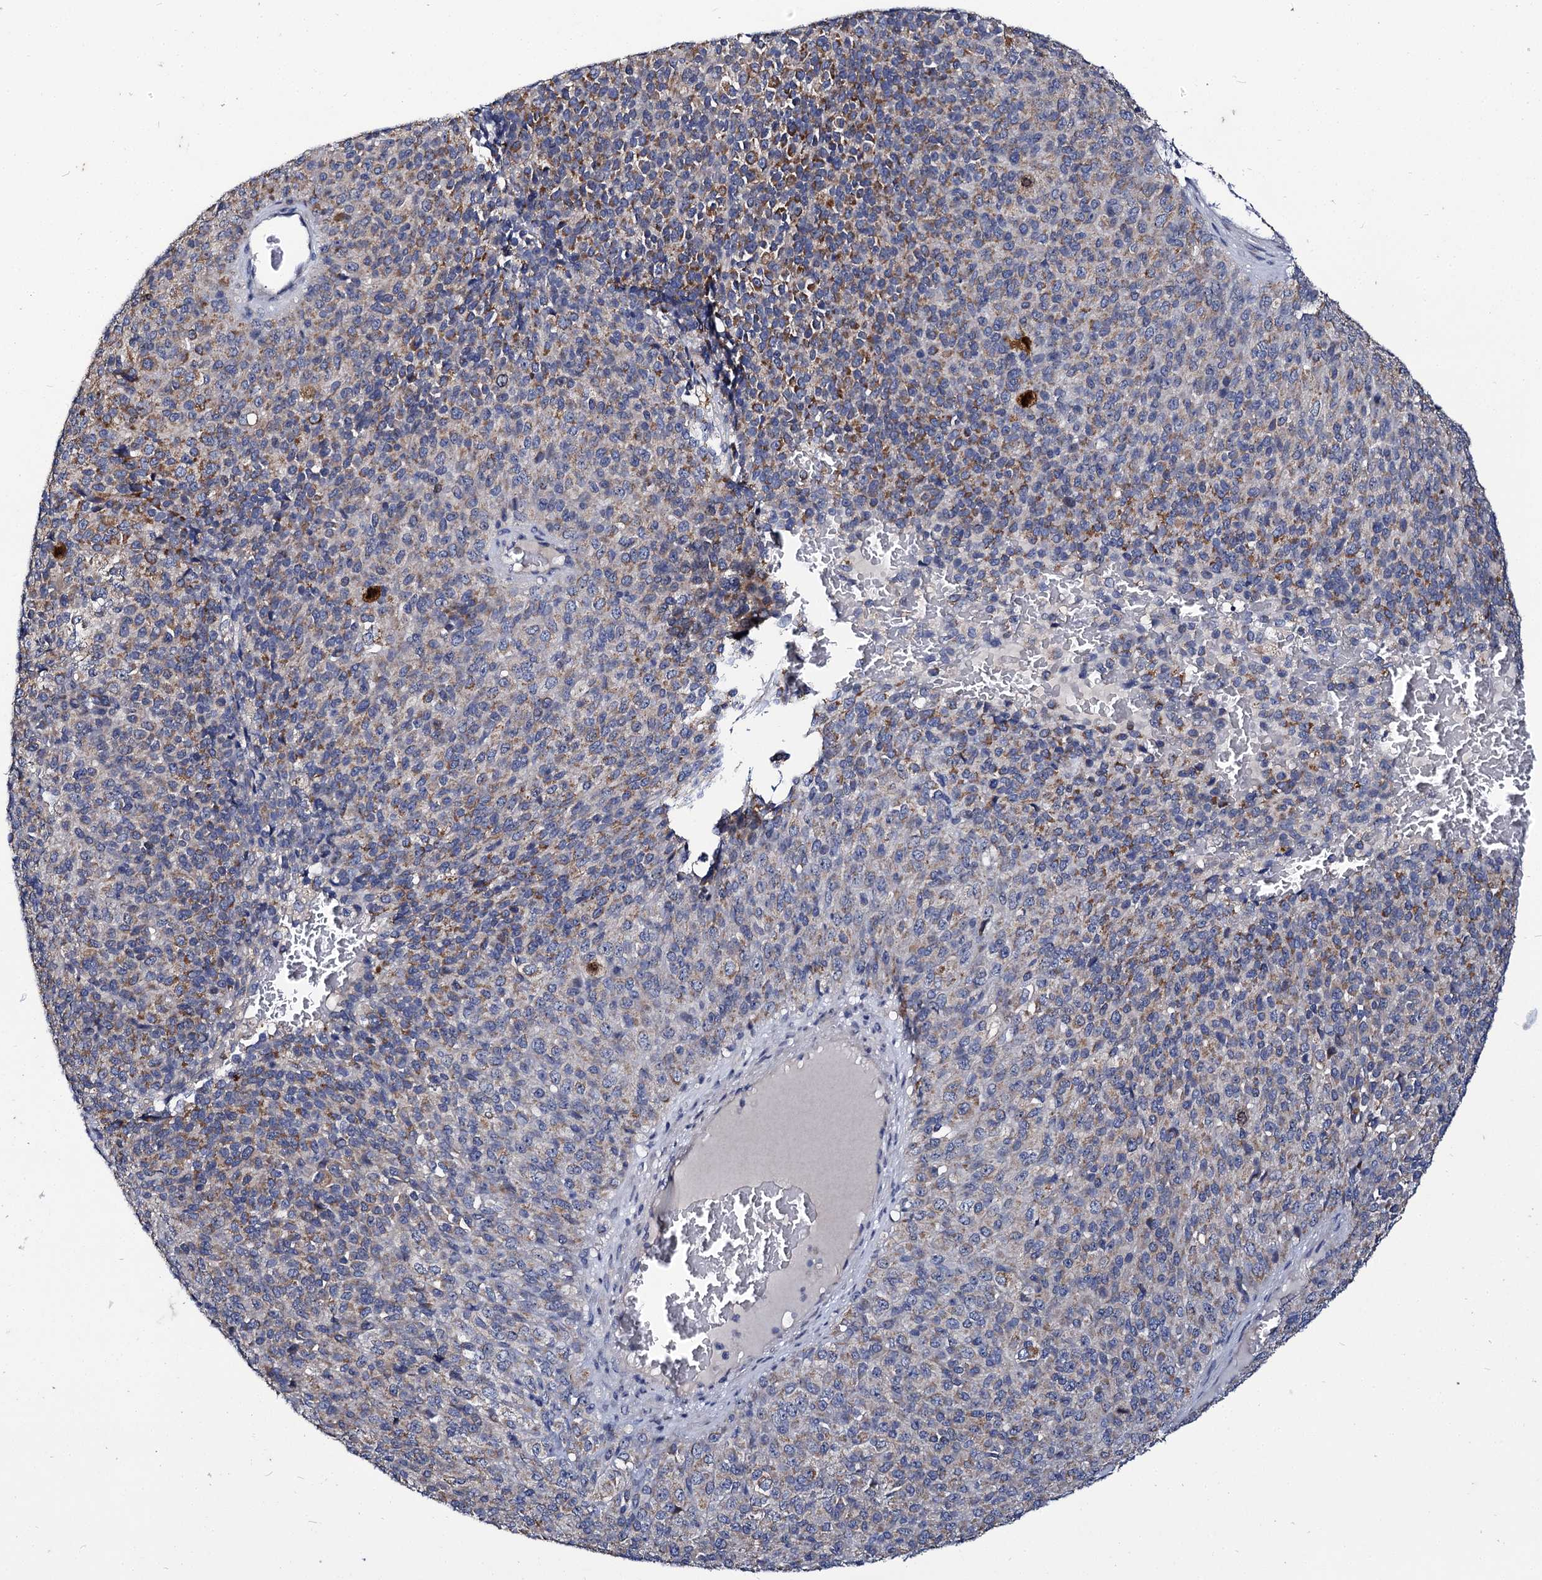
{"staining": {"intensity": "moderate", "quantity": "25%-75%", "location": "cytoplasmic/membranous"}, "tissue": "melanoma", "cell_type": "Tumor cells", "image_type": "cancer", "snomed": [{"axis": "morphology", "description": "Malignant melanoma, Metastatic site"}, {"axis": "topography", "description": "Brain"}], "caption": "A photomicrograph of melanoma stained for a protein reveals moderate cytoplasmic/membranous brown staining in tumor cells.", "gene": "PANX2", "patient": {"sex": "female", "age": 56}}